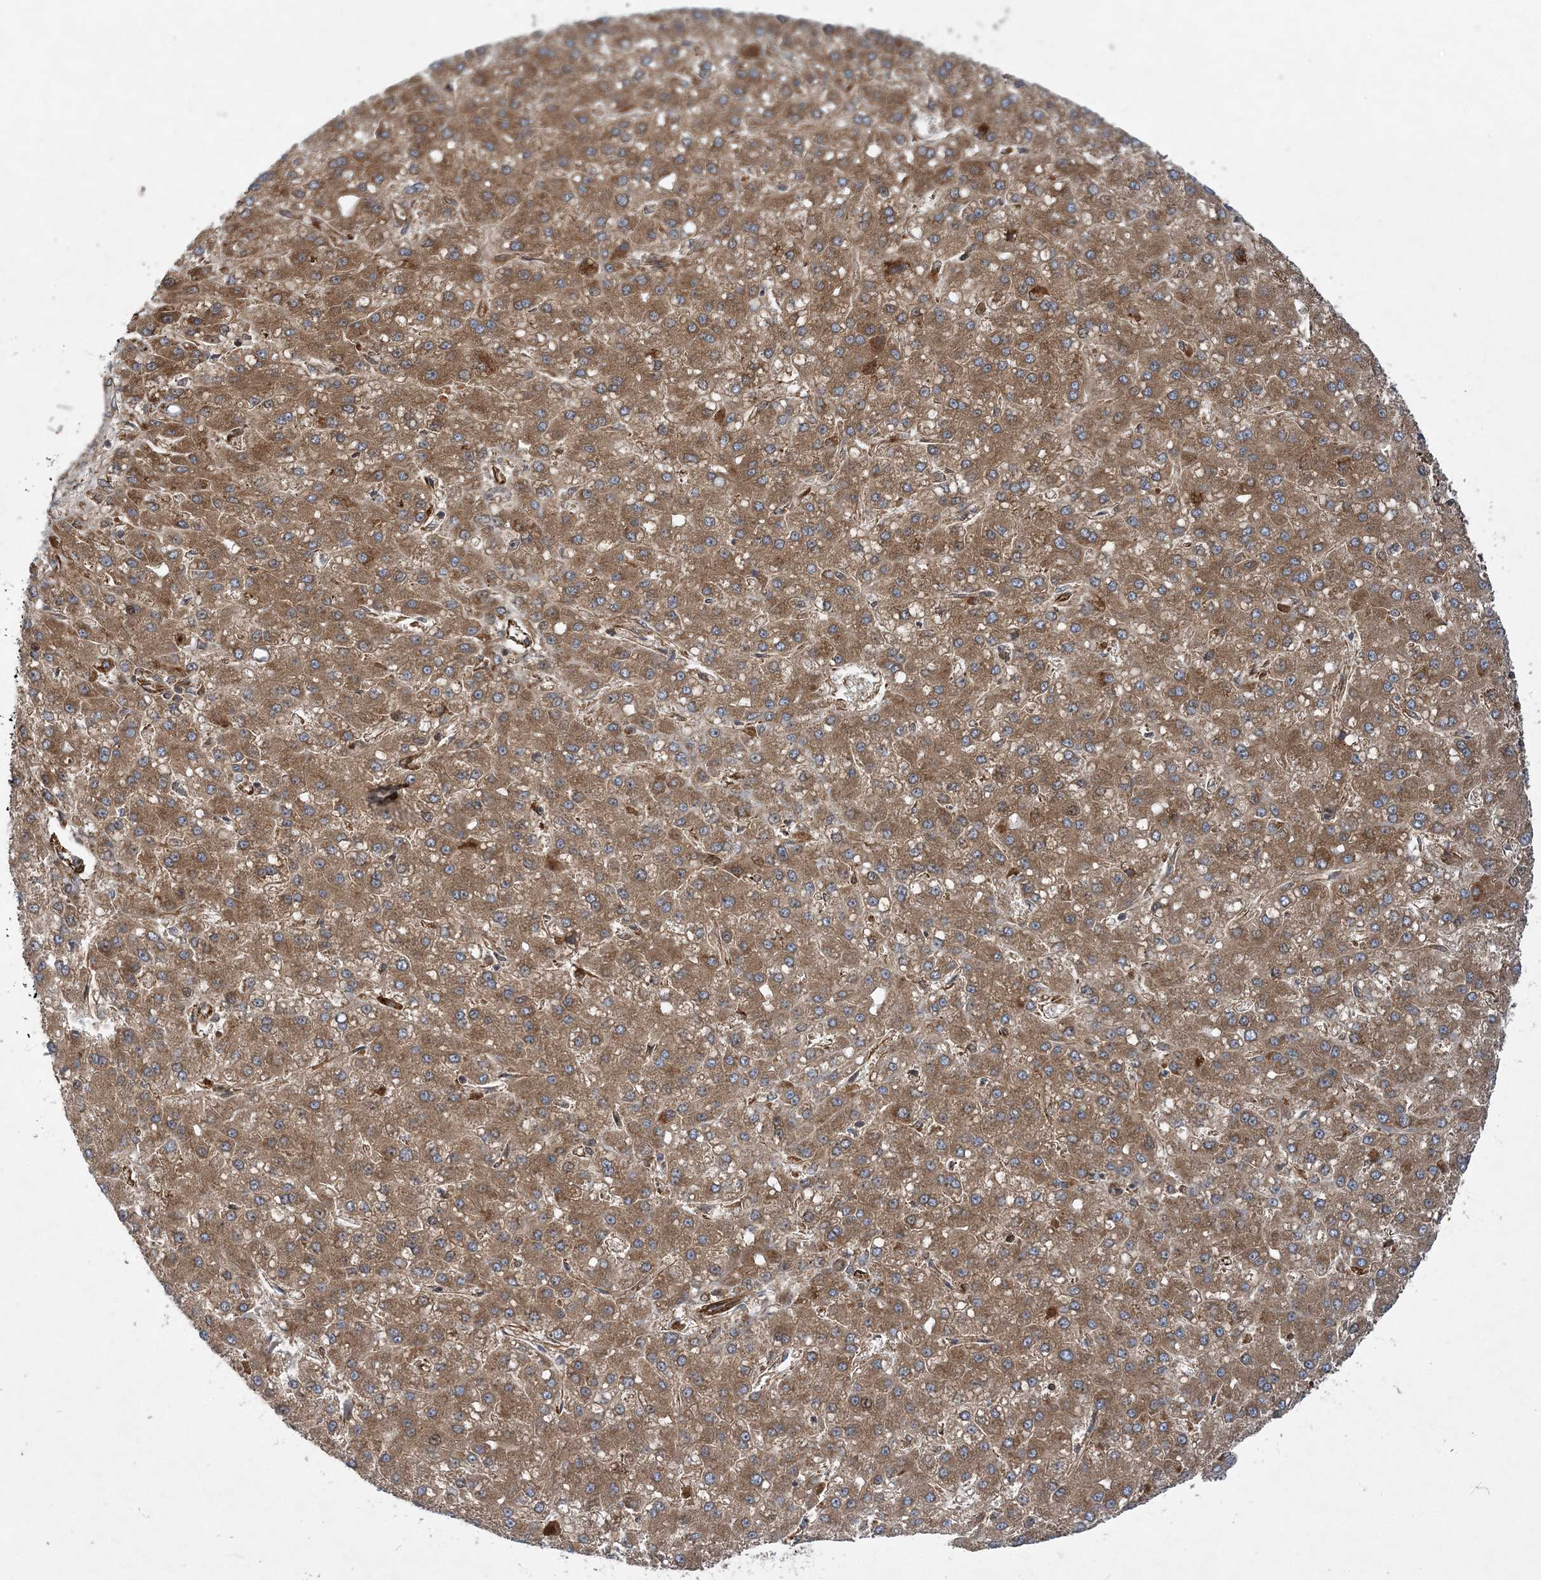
{"staining": {"intensity": "moderate", "quantity": ">75%", "location": "cytoplasmic/membranous"}, "tissue": "liver cancer", "cell_type": "Tumor cells", "image_type": "cancer", "snomed": [{"axis": "morphology", "description": "Carcinoma, Hepatocellular, NOS"}, {"axis": "topography", "description": "Liver"}], "caption": "Tumor cells display moderate cytoplasmic/membranous expression in approximately >75% of cells in hepatocellular carcinoma (liver).", "gene": "FAM114A2", "patient": {"sex": "male", "age": 67}}